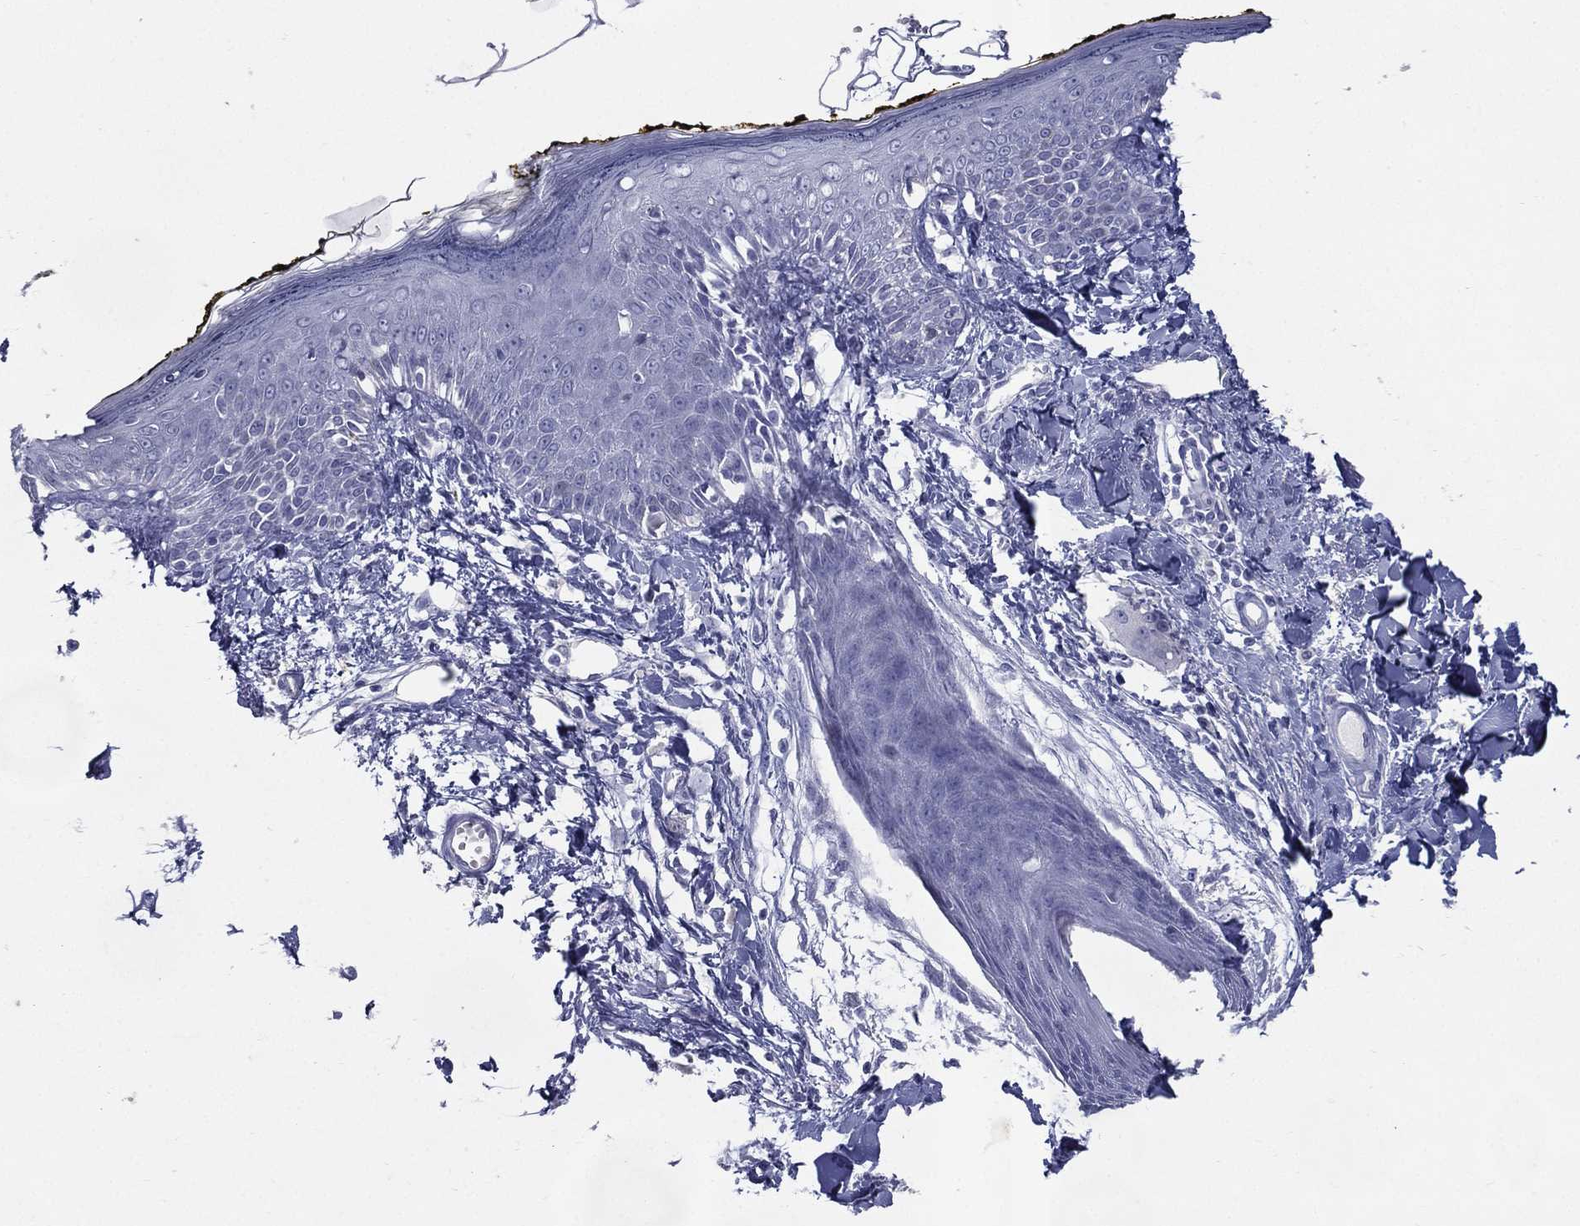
{"staining": {"intensity": "negative", "quantity": "none", "location": "none"}, "tissue": "skin", "cell_type": "Fibroblasts", "image_type": "normal", "snomed": [{"axis": "morphology", "description": "Normal tissue, NOS"}, {"axis": "topography", "description": "Skin"}], "caption": "A high-resolution image shows IHC staining of benign skin, which displays no significant expression in fibroblasts.", "gene": "KIF2C", "patient": {"sex": "male", "age": 76}}